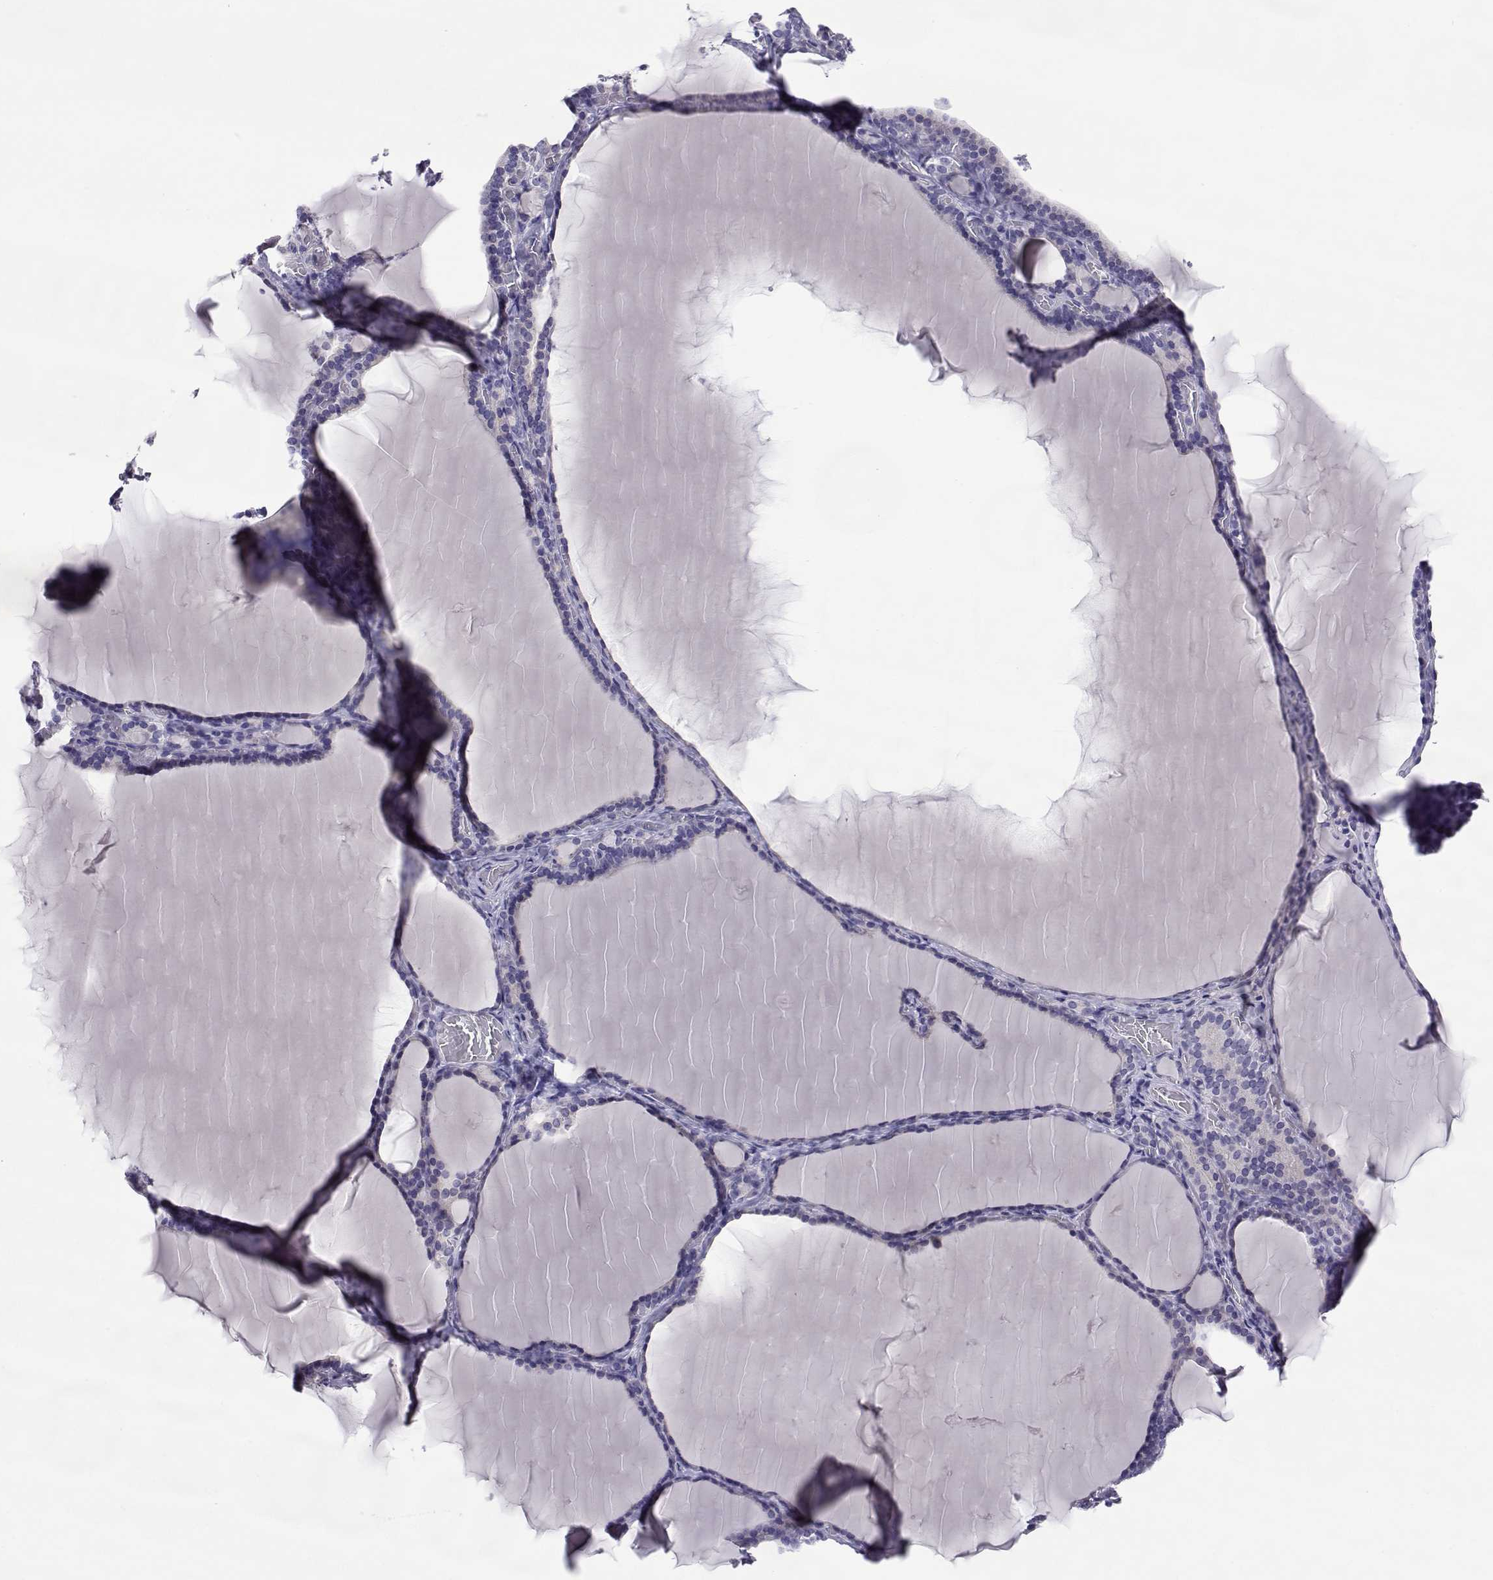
{"staining": {"intensity": "negative", "quantity": "none", "location": "none"}, "tissue": "thyroid gland", "cell_type": "Glandular cells", "image_type": "normal", "snomed": [{"axis": "morphology", "description": "Normal tissue, NOS"}, {"axis": "morphology", "description": "Hyperplasia, NOS"}, {"axis": "topography", "description": "Thyroid gland"}], "caption": "Protein analysis of benign thyroid gland shows no significant positivity in glandular cells.", "gene": "COL22A1", "patient": {"sex": "female", "age": 27}}